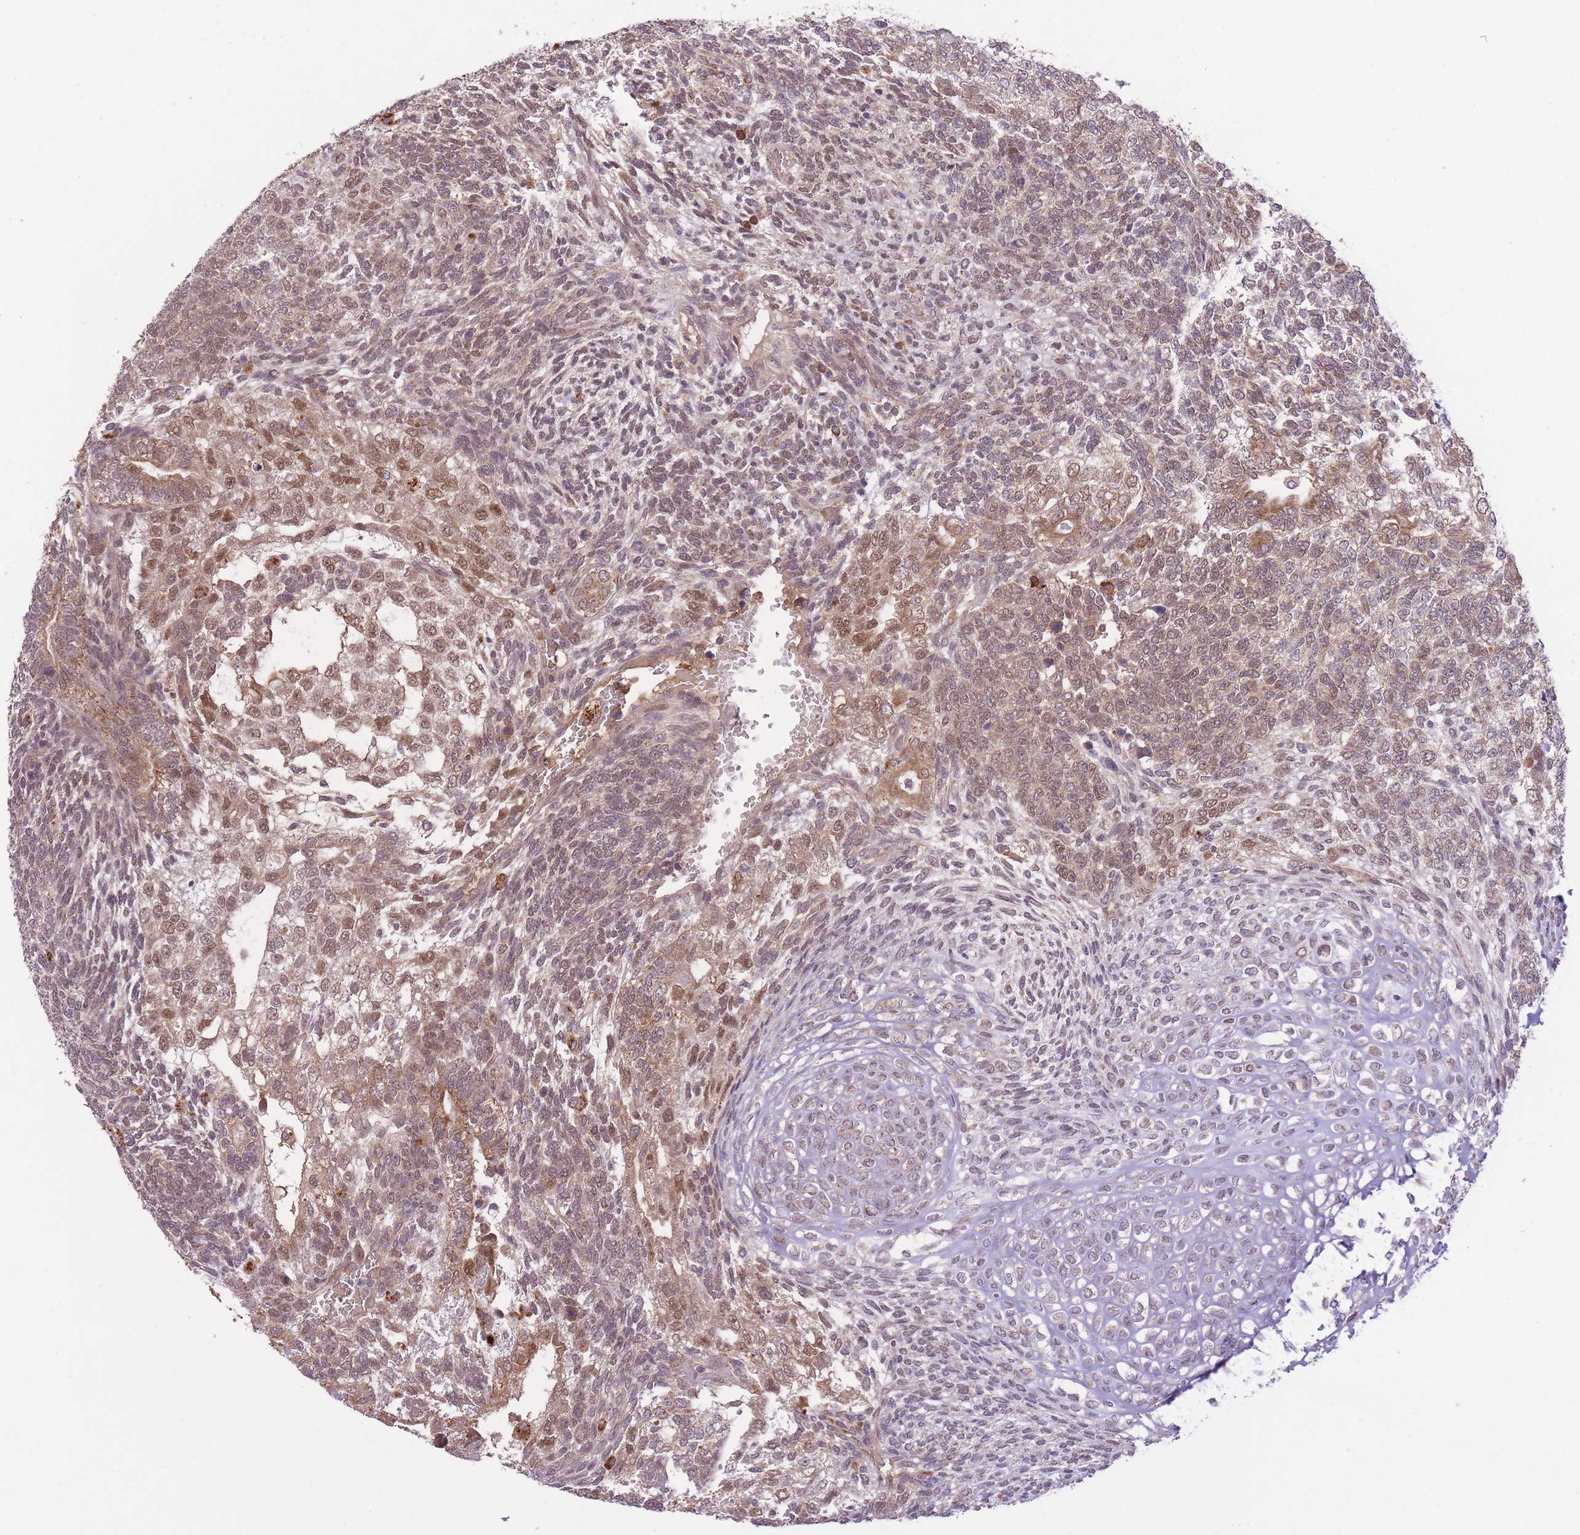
{"staining": {"intensity": "moderate", "quantity": ">75%", "location": "cytoplasmic/membranous,nuclear"}, "tissue": "testis cancer", "cell_type": "Tumor cells", "image_type": "cancer", "snomed": [{"axis": "morphology", "description": "Carcinoma, Embryonal, NOS"}, {"axis": "topography", "description": "Testis"}], "caption": "Tumor cells reveal moderate cytoplasmic/membranous and nuclear positivity in about >75% of cells in testis cancer (embryonal carcinoma).", "gene": "POLR3F", "patient": {"sex": "male", "age": 23}}